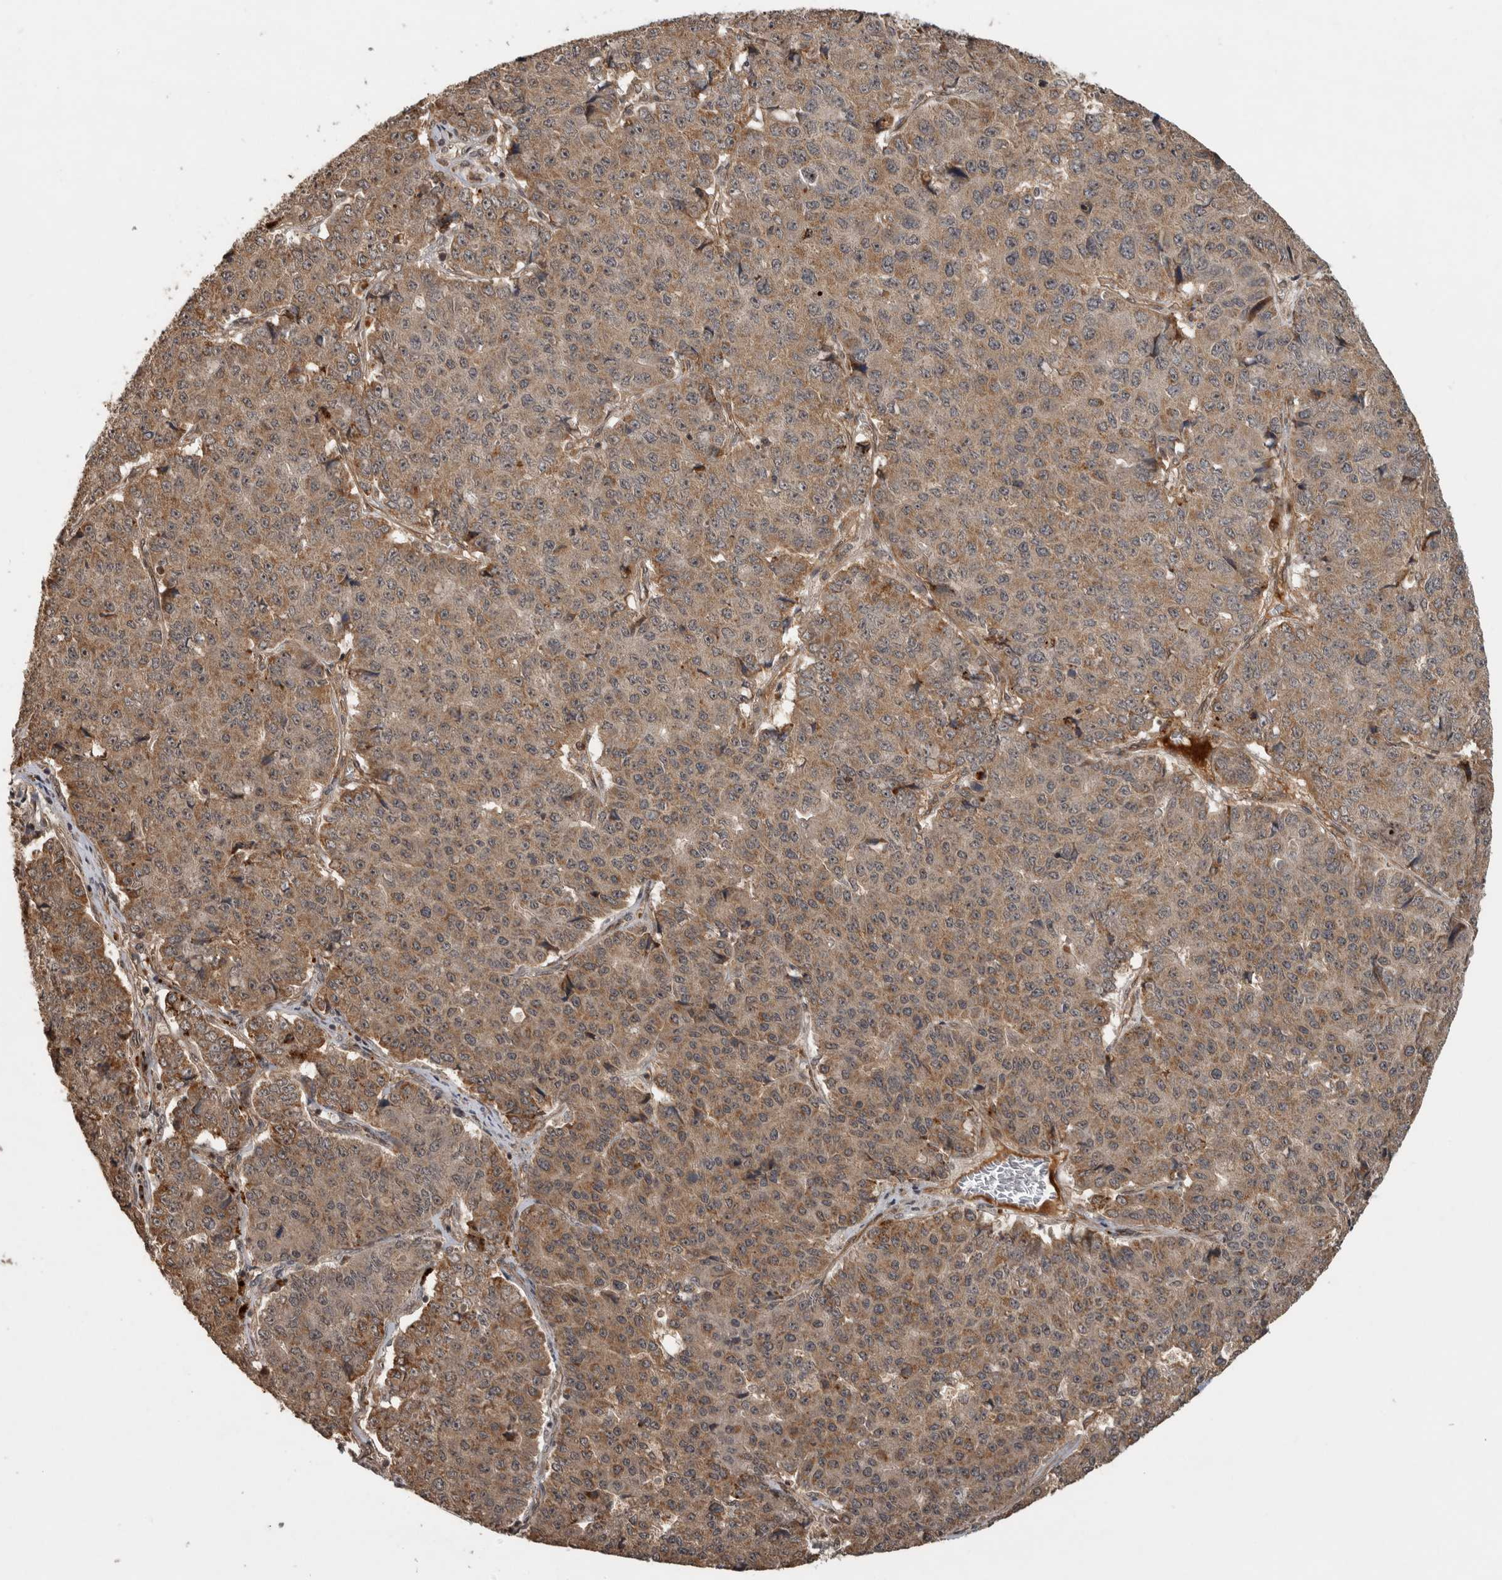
{"staining": {"intensity": "moderate", "quantity": ">75%", "location": "cytoplasmic/membranous"}, "tissue": "pancreatic cancer", "cell_type": "Tumor cells", "image_type": "cancer", "snomed": [{"axis": "morphology", "description": "Adenocarcinoma, NOS"}, {"axis": "topography", "description": "Pancreas"}], "caption": "The image exhibits immunohistochemical staining of pancreatic cancer (adenocarcinoma). There is moderate cytoplasmic/membranous positivity is appreciated in about >75% of tumor cells.", "gene": "PITPNC1", "patient": {"sex": "male", "age": 50}}